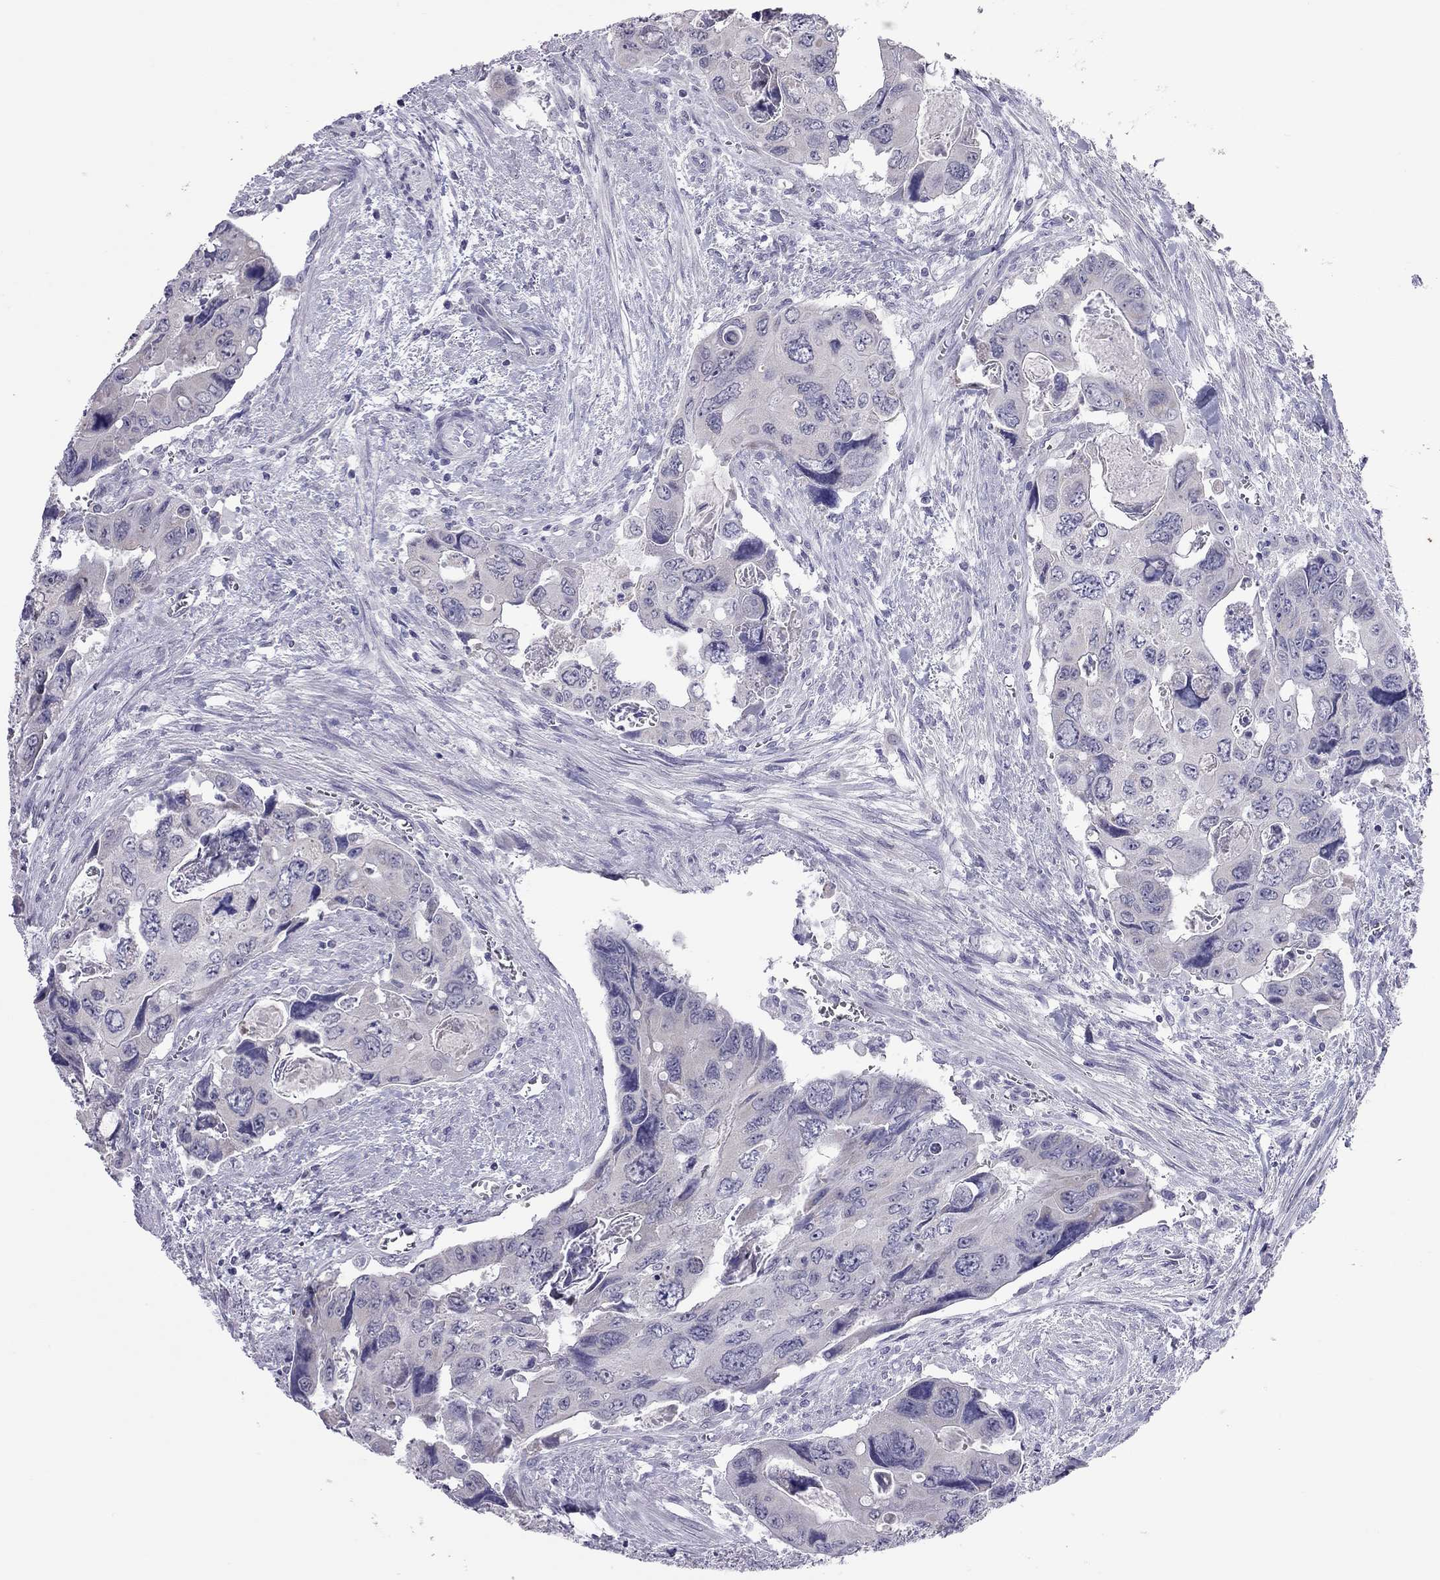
{"staining": {"intensity": "negative", "quantity": "none", "location": "none"}, "tissue": "colorectal cancer", "cell_type": "Tumor cells", "image_type": "cancer", "snomed": [{"axis": "morphology", "description": "Adenocarcinoma, NOS"}, {"axis": "topography", "description": "Rectum"}], "caption": "The photomicrograph reveals no staining of tumor cells in colorectal cancer (adenocarcinoma).", "gene": "PPP1R3A", "patient": {"sex": "male", "age": 62}}